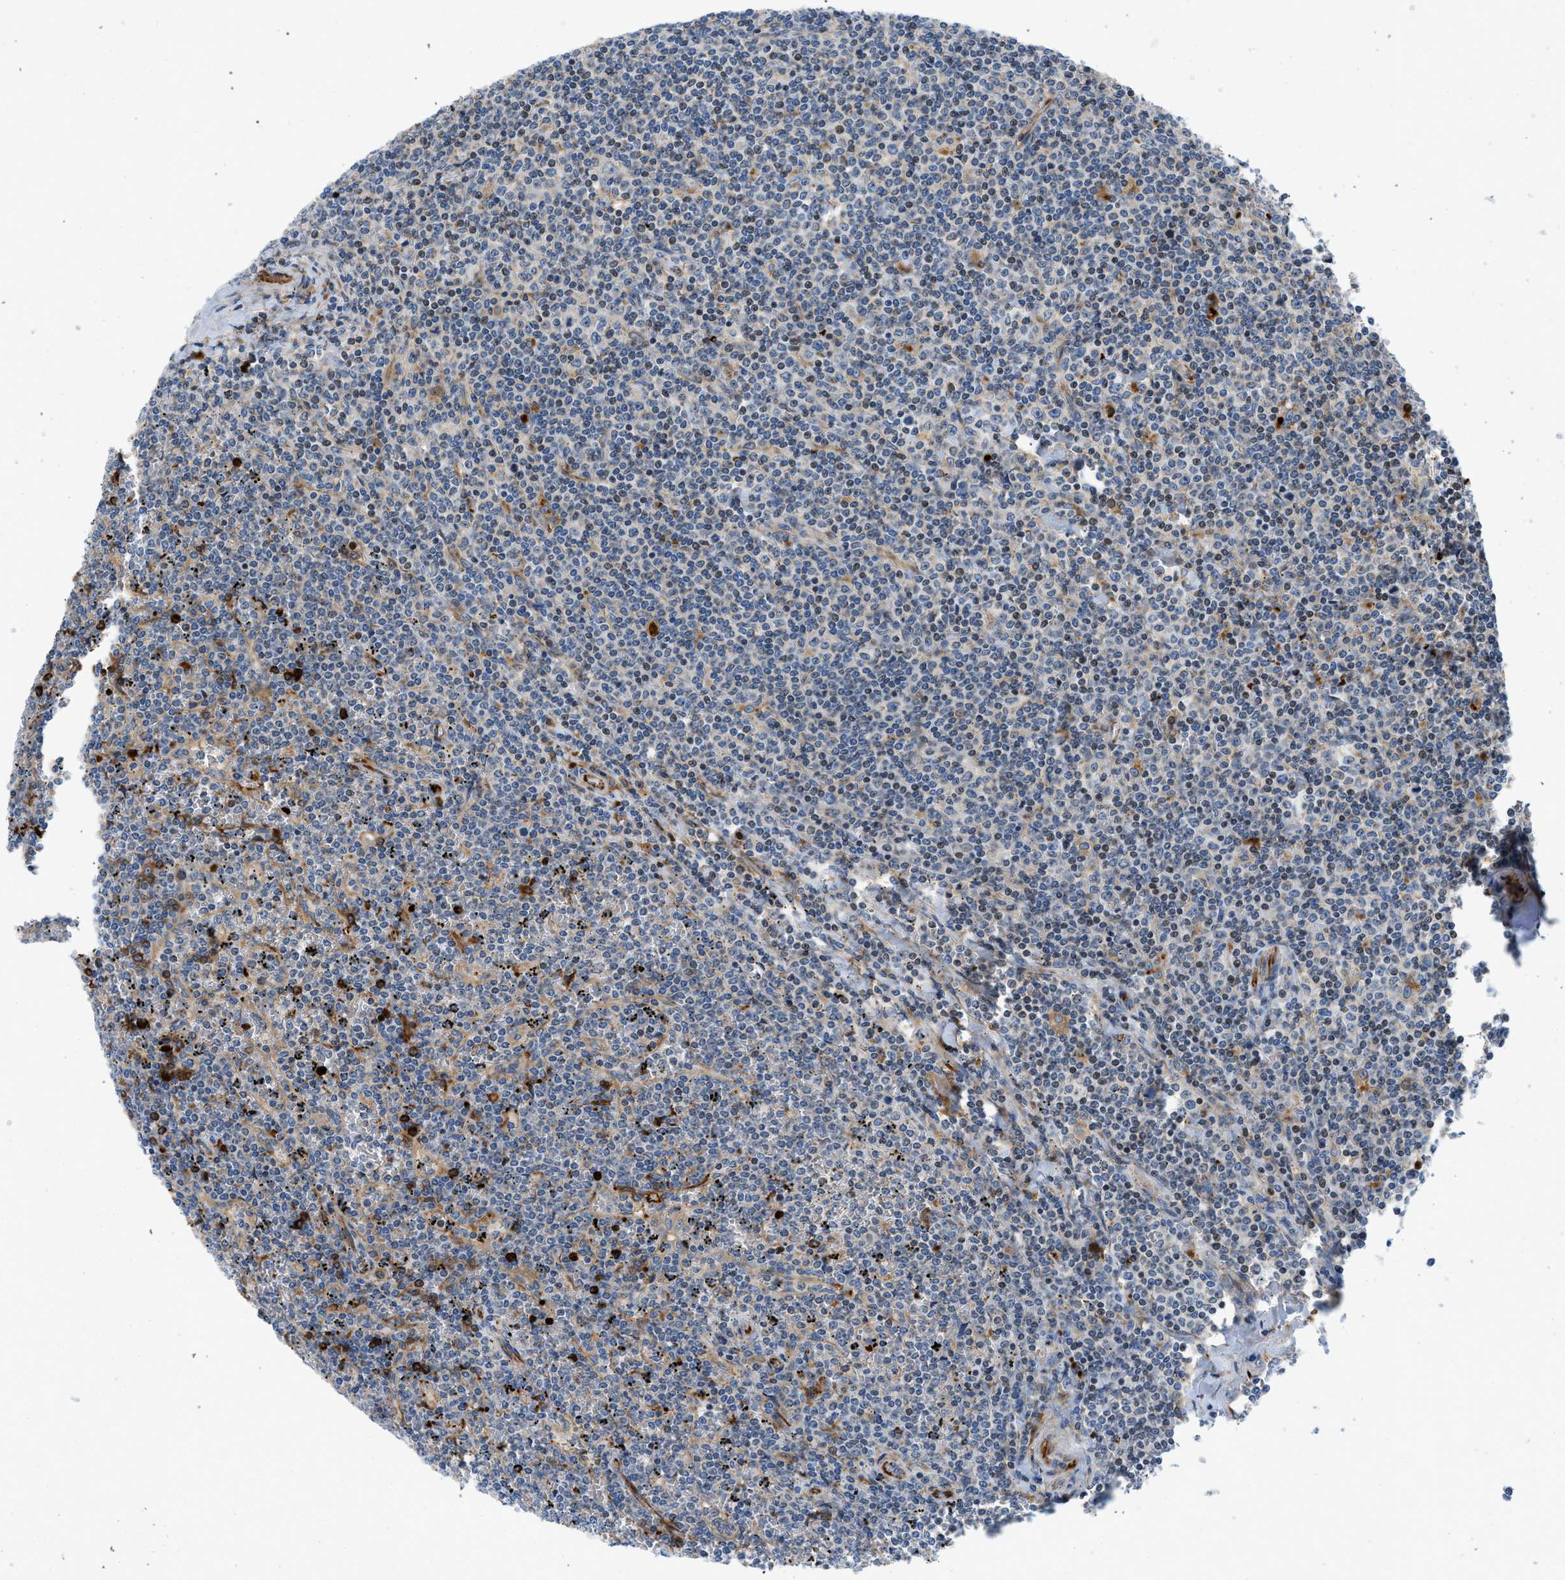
{"staining": {"intensity": "negative", "quantity": "none", "location": "none"}, "tissue": "lymphoma", "cell_type": "Tumor cells", "image_type": "cancer", "snomed": [{"axis": "morphology", "description": "Malignant lymphoma, non-Hodgkin's type, Low grade"}, {"axis": "topography", "description": "Spleen"}], "caption": "High power microscopy photomicrograph of an IHC photomicrograph of lymphoma, revealing no significant positivity in tumor cells.", "gene": "ZNF831", "patient": {"sex": "female", "age": 19}}